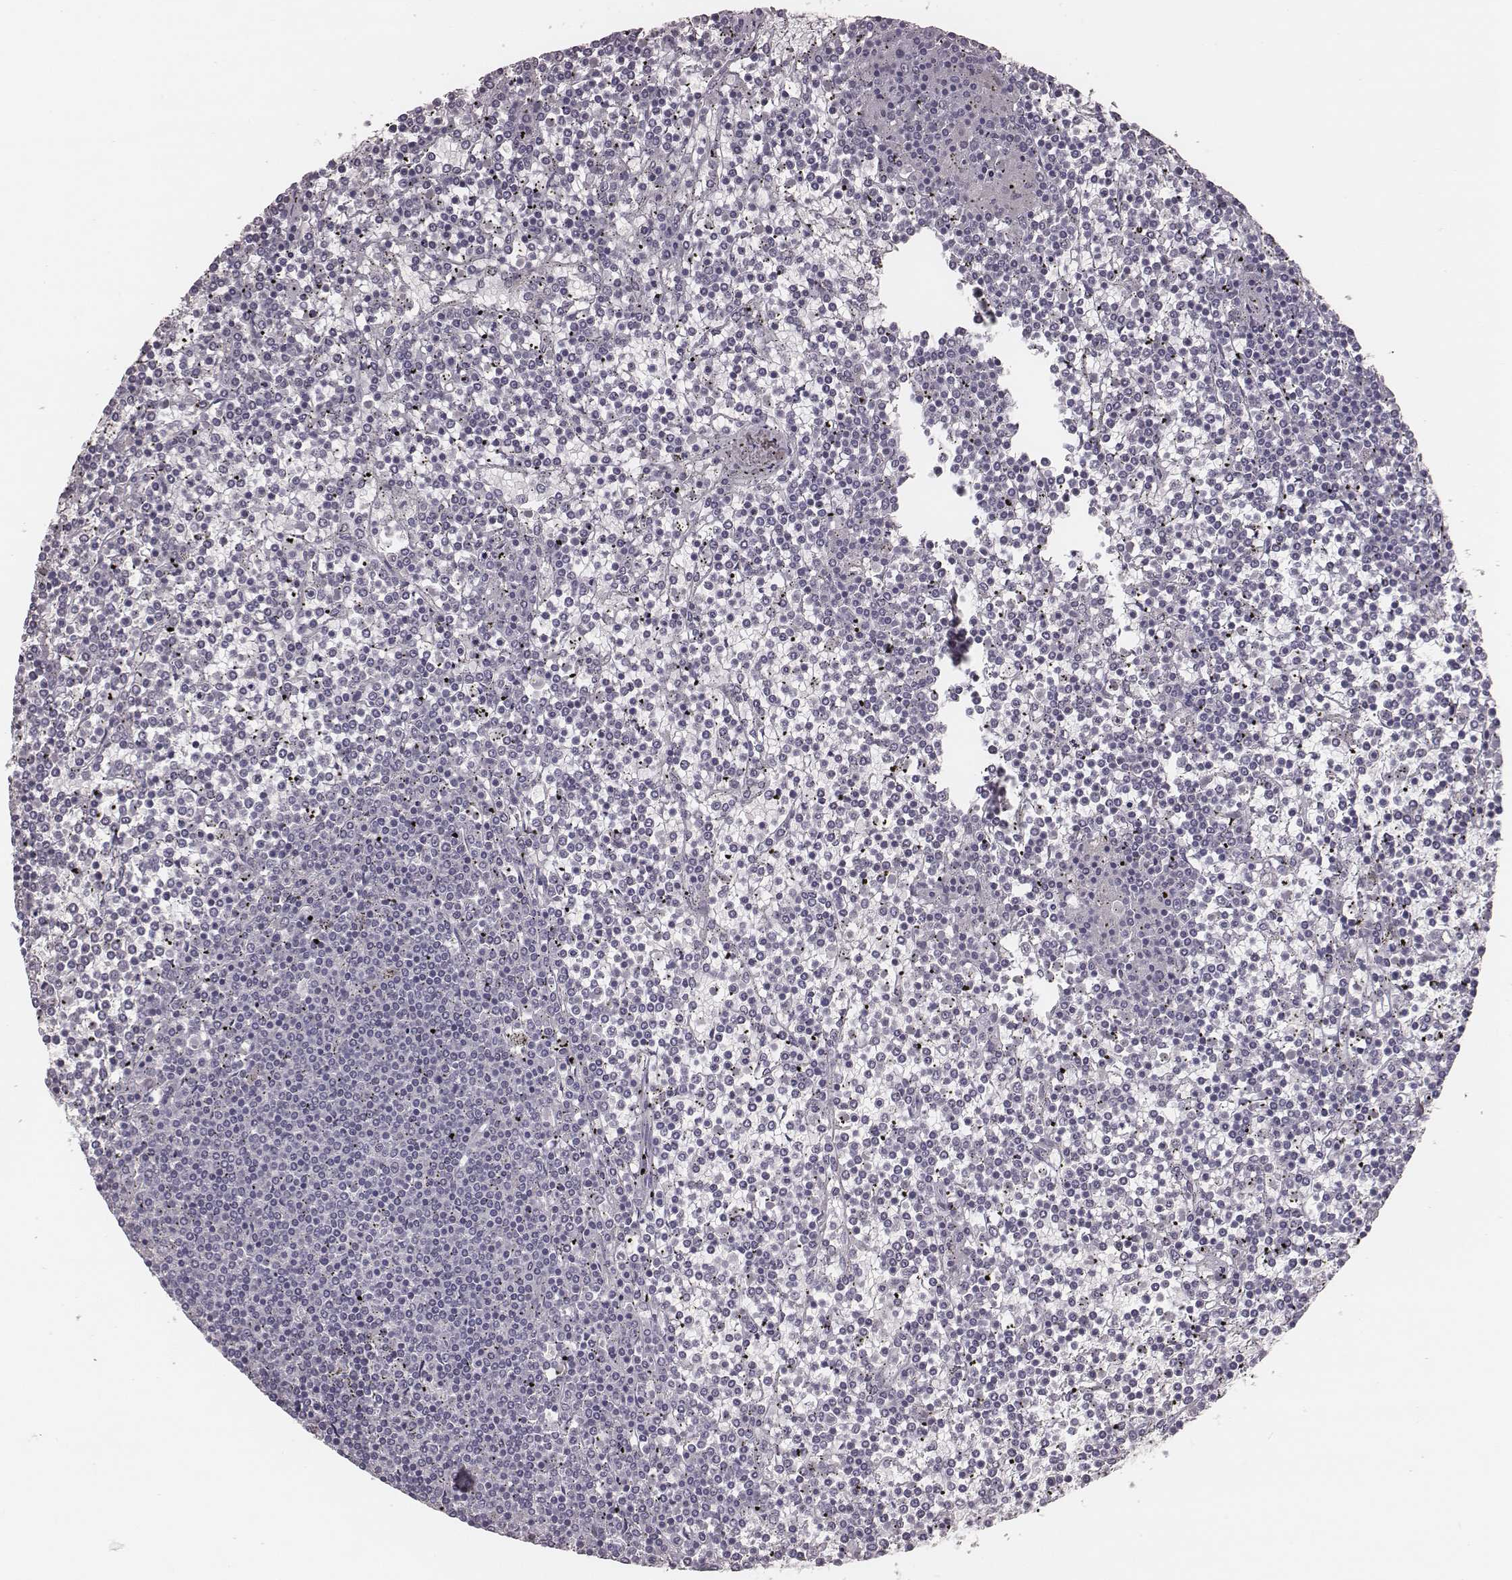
{"staining": {"intensity": "negative", "quantity": "none", "location": "none"}, "tissue": "lymphoma", "cell_type": "Tumor cells", "image_type": "cancer", "snomed": [{"axis": "morphology", "description": "Malignant lymphoma, non-Hodgkin's type, Low grade"}, {"axis": "topography", "description": "Spleen"}], "caption": "The histopathology image shows no significant expression in tumor cells of lymphoma. Nuclei are stained in blue.", "gene": "CSHL1", "patient": {"sex": "female", "age": 19}}